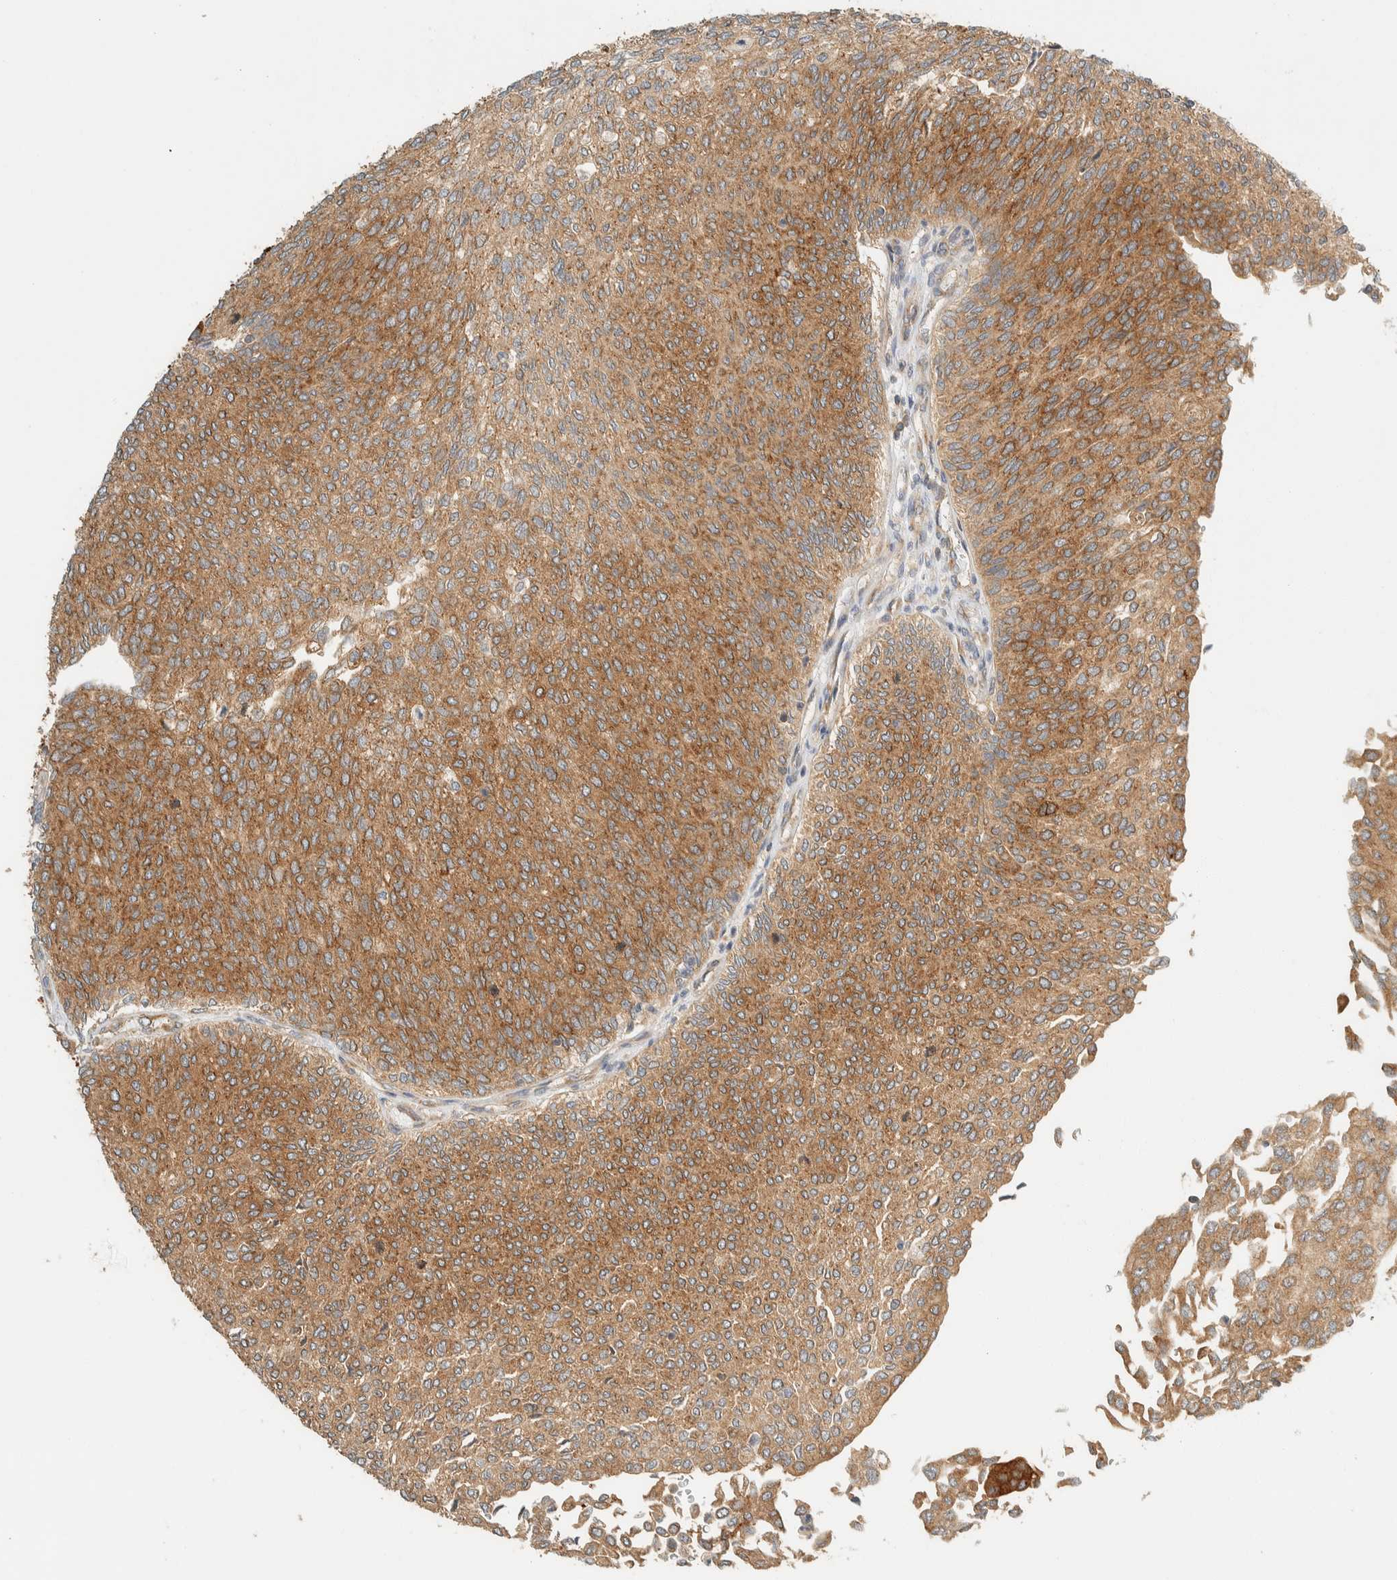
{"staining": {"intensity": "moderate", "quantity": ">75%", "location": "cytoplasmic/membranous"}, "tissue": "urothelial cancer", "cell_type": "Tumor cells", "image_type": "cancer", "snomed": [{"axis": "morphology", "description": "Urothelial carcinoma, Low grade"}, {"axis": "topography", "description": "Urinary bladder"}], "caption": "Urothelial cancer stained for a protein (brown) reveals moderate cytoplasmic/membranous positive staining in approximately >75% of tumor cells.", "gene": "ARFGEF1", "patient": {"sex": "female", "age": 79}}